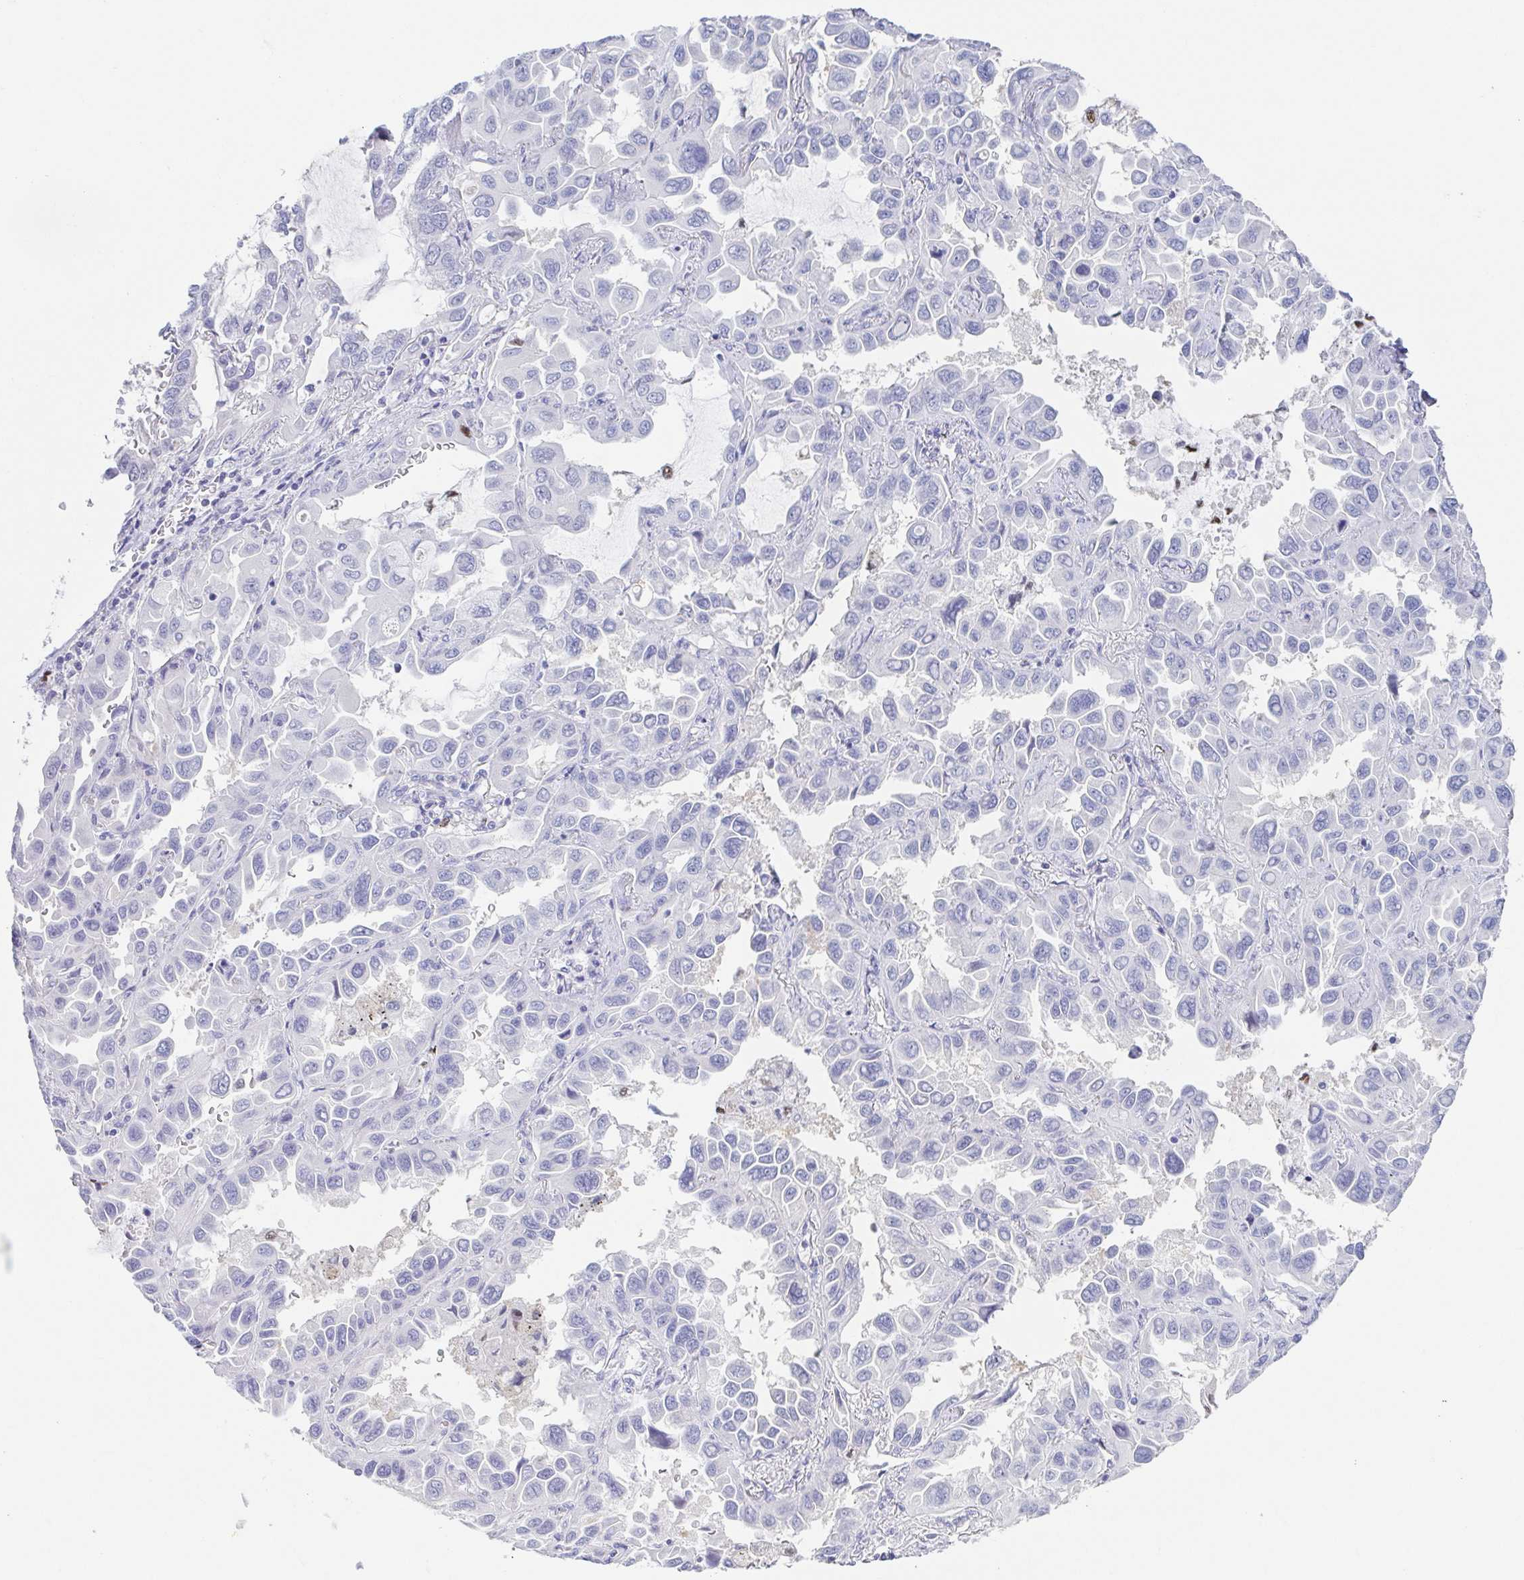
{"staining": {"intensity": "negative", "quantity": "none", "location": "none"}, "tissue": "lung cancer", "cell_type": "Tumor cells", "image_type": "cancer", "snomed": [{"axis": "morphology", "description": "Adenocarcinoma, NOS"}, {"axis": "topography", "description": "Lung"}], "caption": "The micrograph shows no staining of tumor cells in adenocarcinoma (lung).", "gene": "HTR2A", "patient": {"sex": "male", "age": 64}}